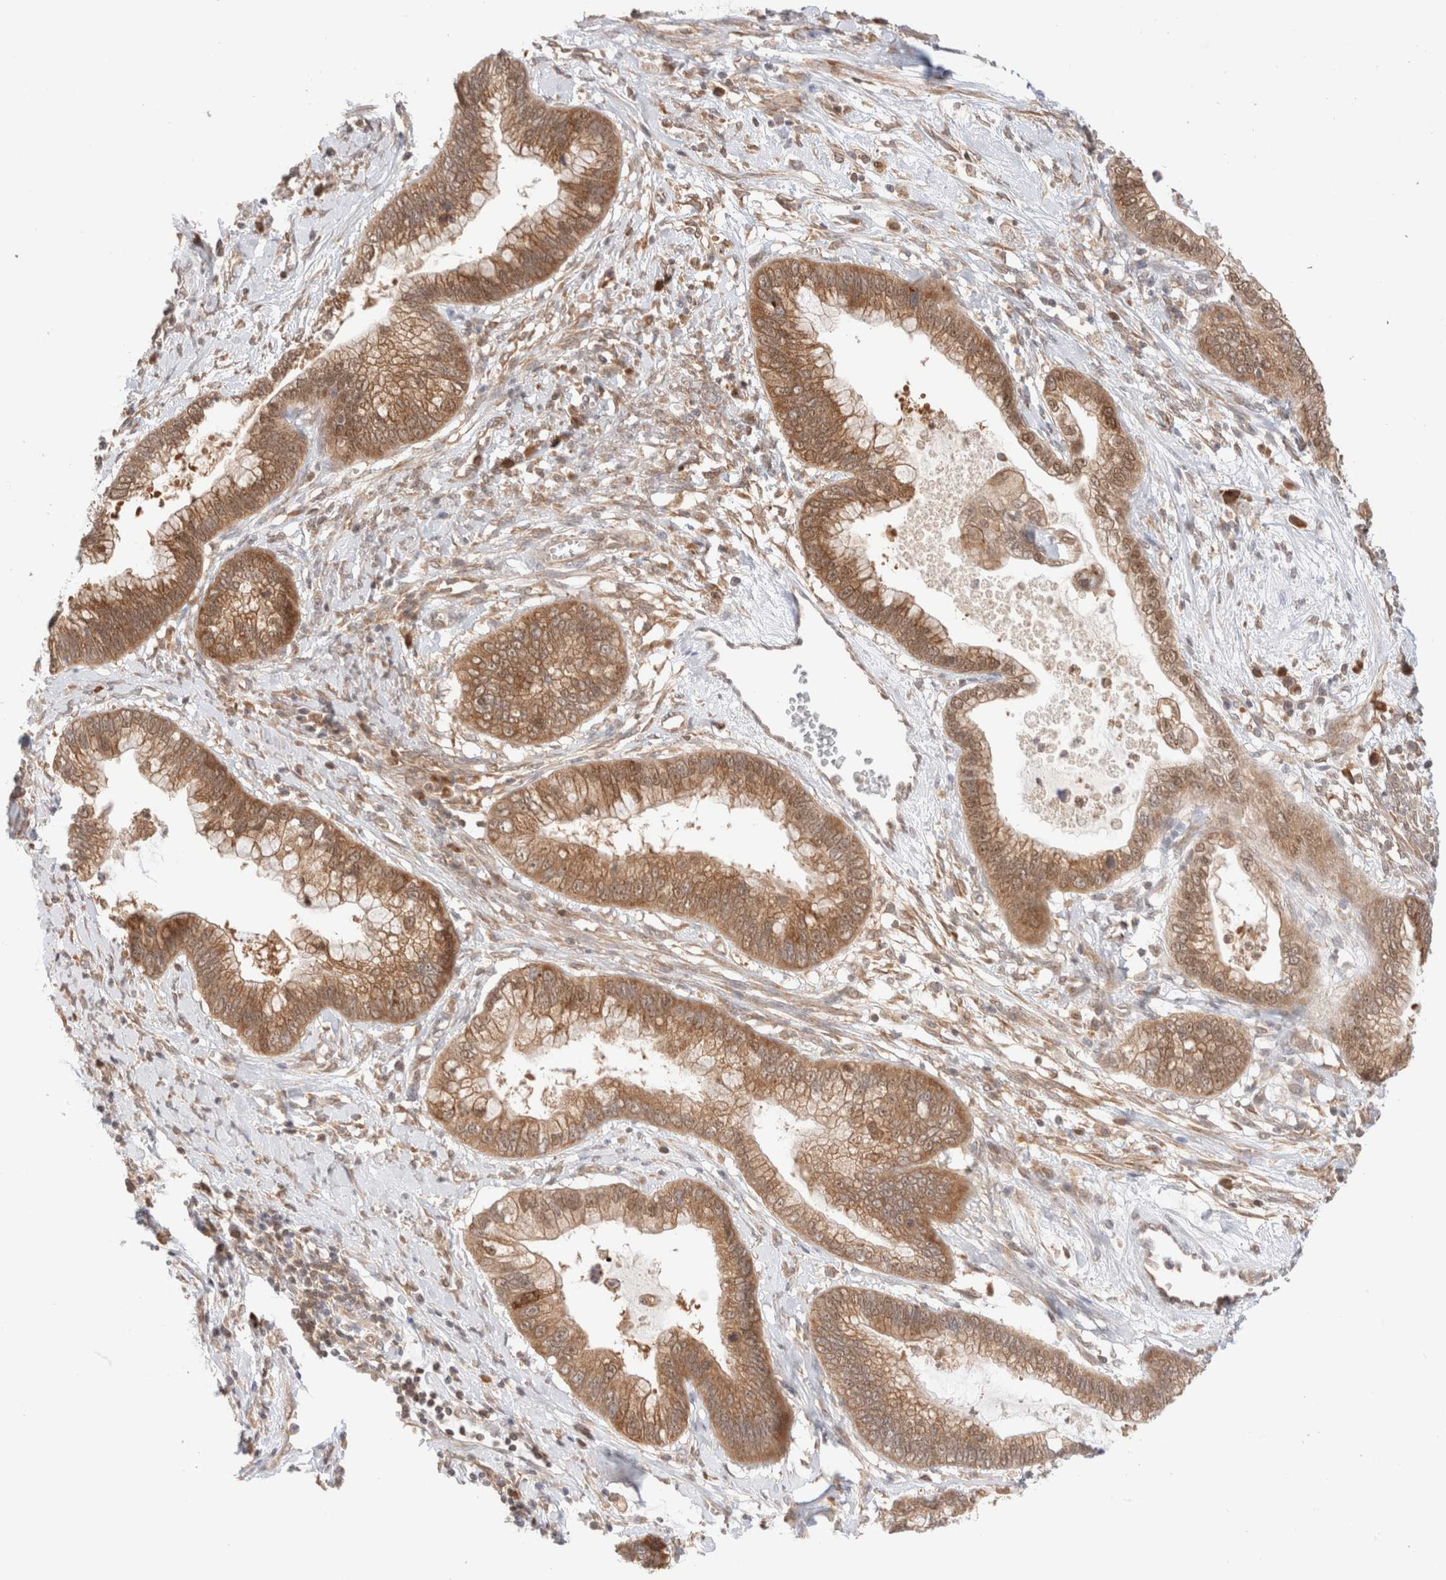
{"staining": {"intensity": "moderate", "quantity": ">75%", "location": "cytoplasmic/membranous"}, "tissue": "cervical cancer", "cell_type": "Tumor cells", "image_type": "cancer", "snomed": [{"axis": "morphology", "description": "Adenocarcinoma, NOS"}, {"axis": "topography", "description": "Cervix"}], "caption": "Immunohistochemical staining of cervical adenocarcinoma displays moderate cytoplasmic/membranous protein staining in approximately >75% of tumor cells. Using DAB (3,3'-diaminobenzidine) (brown) and hematoxylin (blue) stains, captured at high magnification using brightfield microscopy.", "gene": "XKR4", "patient": {"sex": "female", "age": 44}}